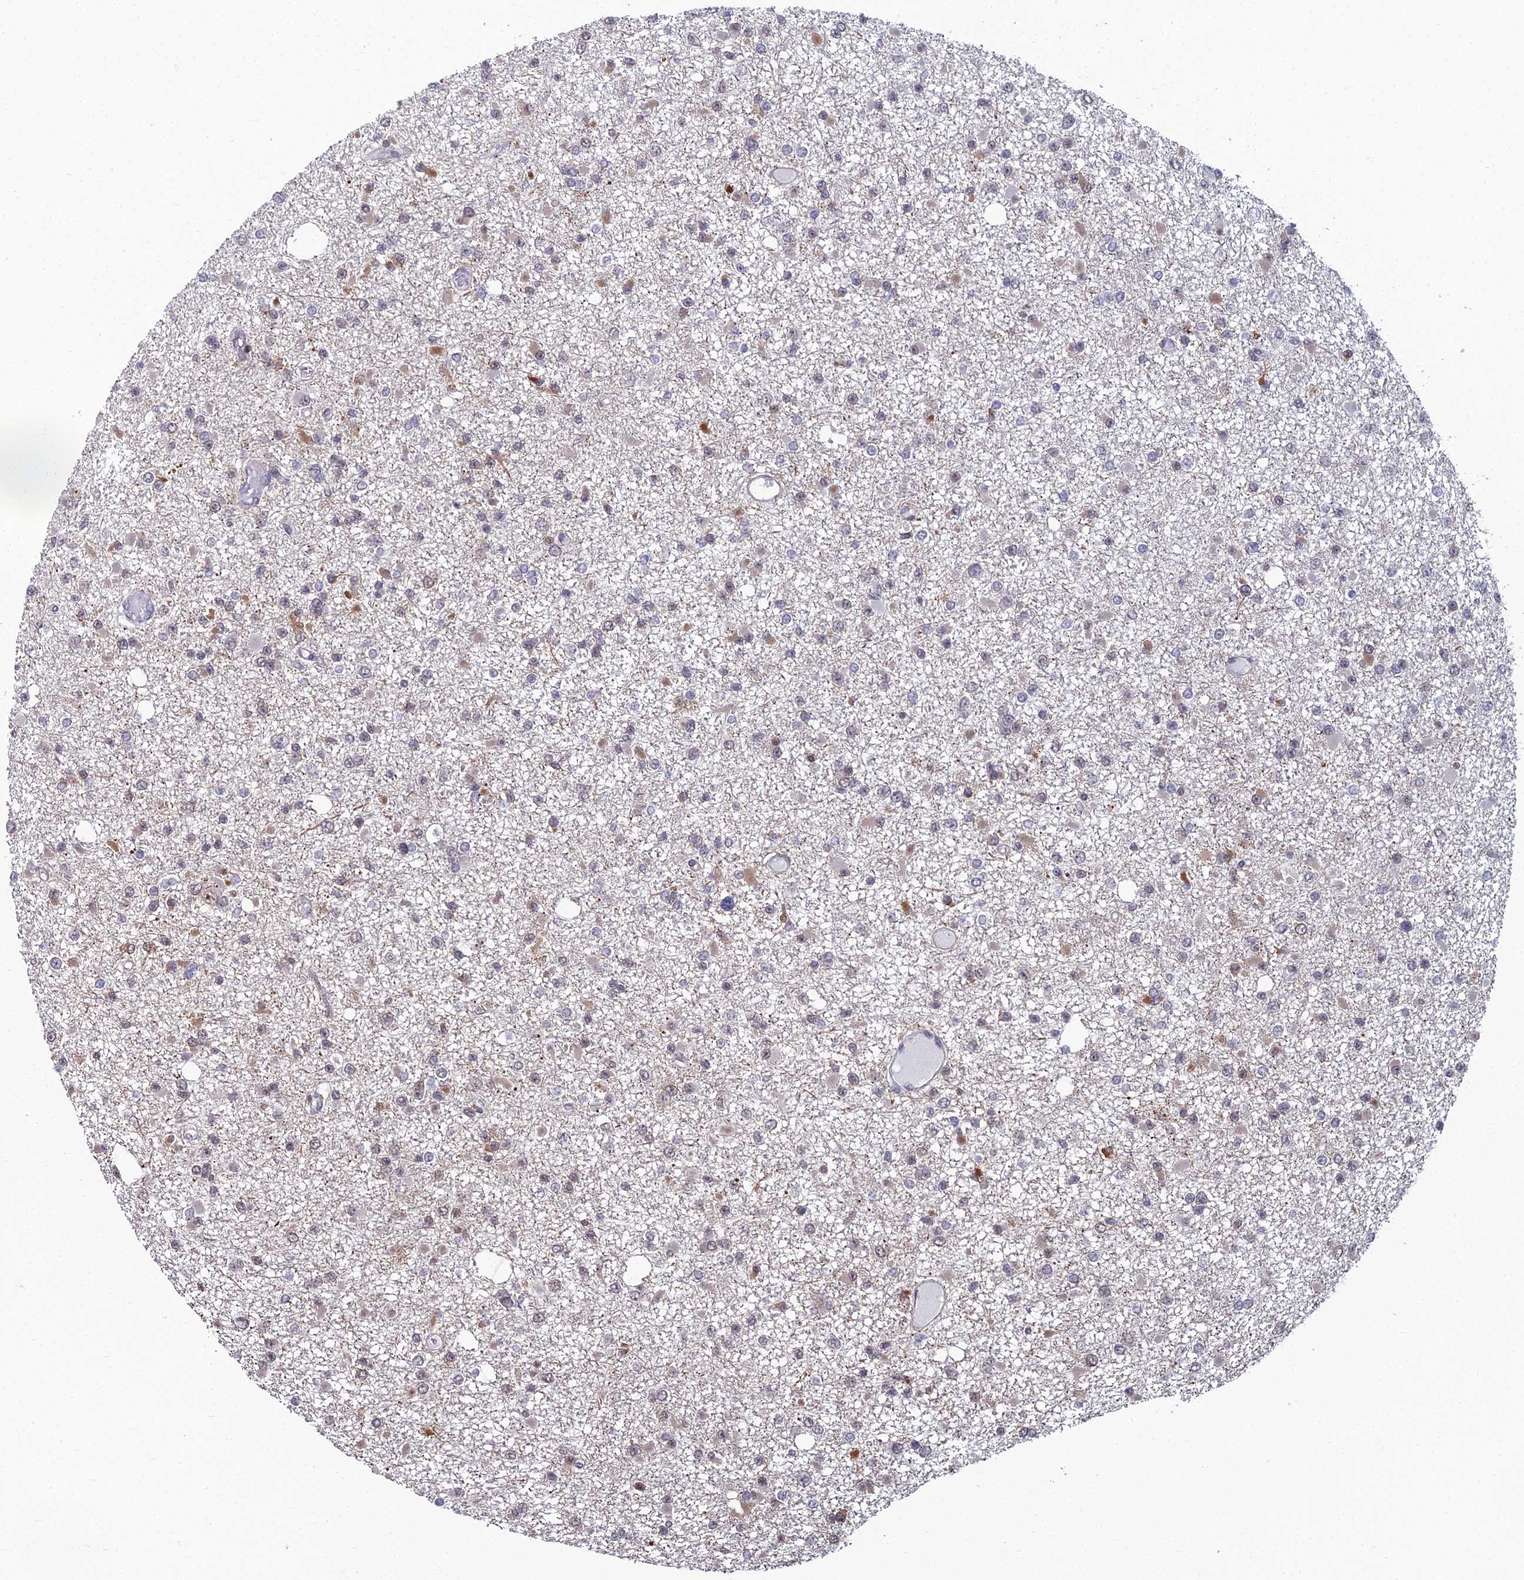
{"staining": {"intensity": "moderate", "quantity": "<25%", "location": "cytoplasmic/membranous"}, "tissue": "glioma", "cell_type": "Tumor cells", "image_type": "cancer", "snomed": [{"axis": "morphology", "description": "Glioma, malignant, Low grade"}, {"axis": "topography", "description": "Brain"}], "caption": "A high-resolution histopathology image shows immunohistochemistry staining of glioma, which reveals moderate cytoplasmic/membranous staining in about <25% of tumor cells.", "gene": "ZNF668", "patient": {"sex": "female", "age": 22}}